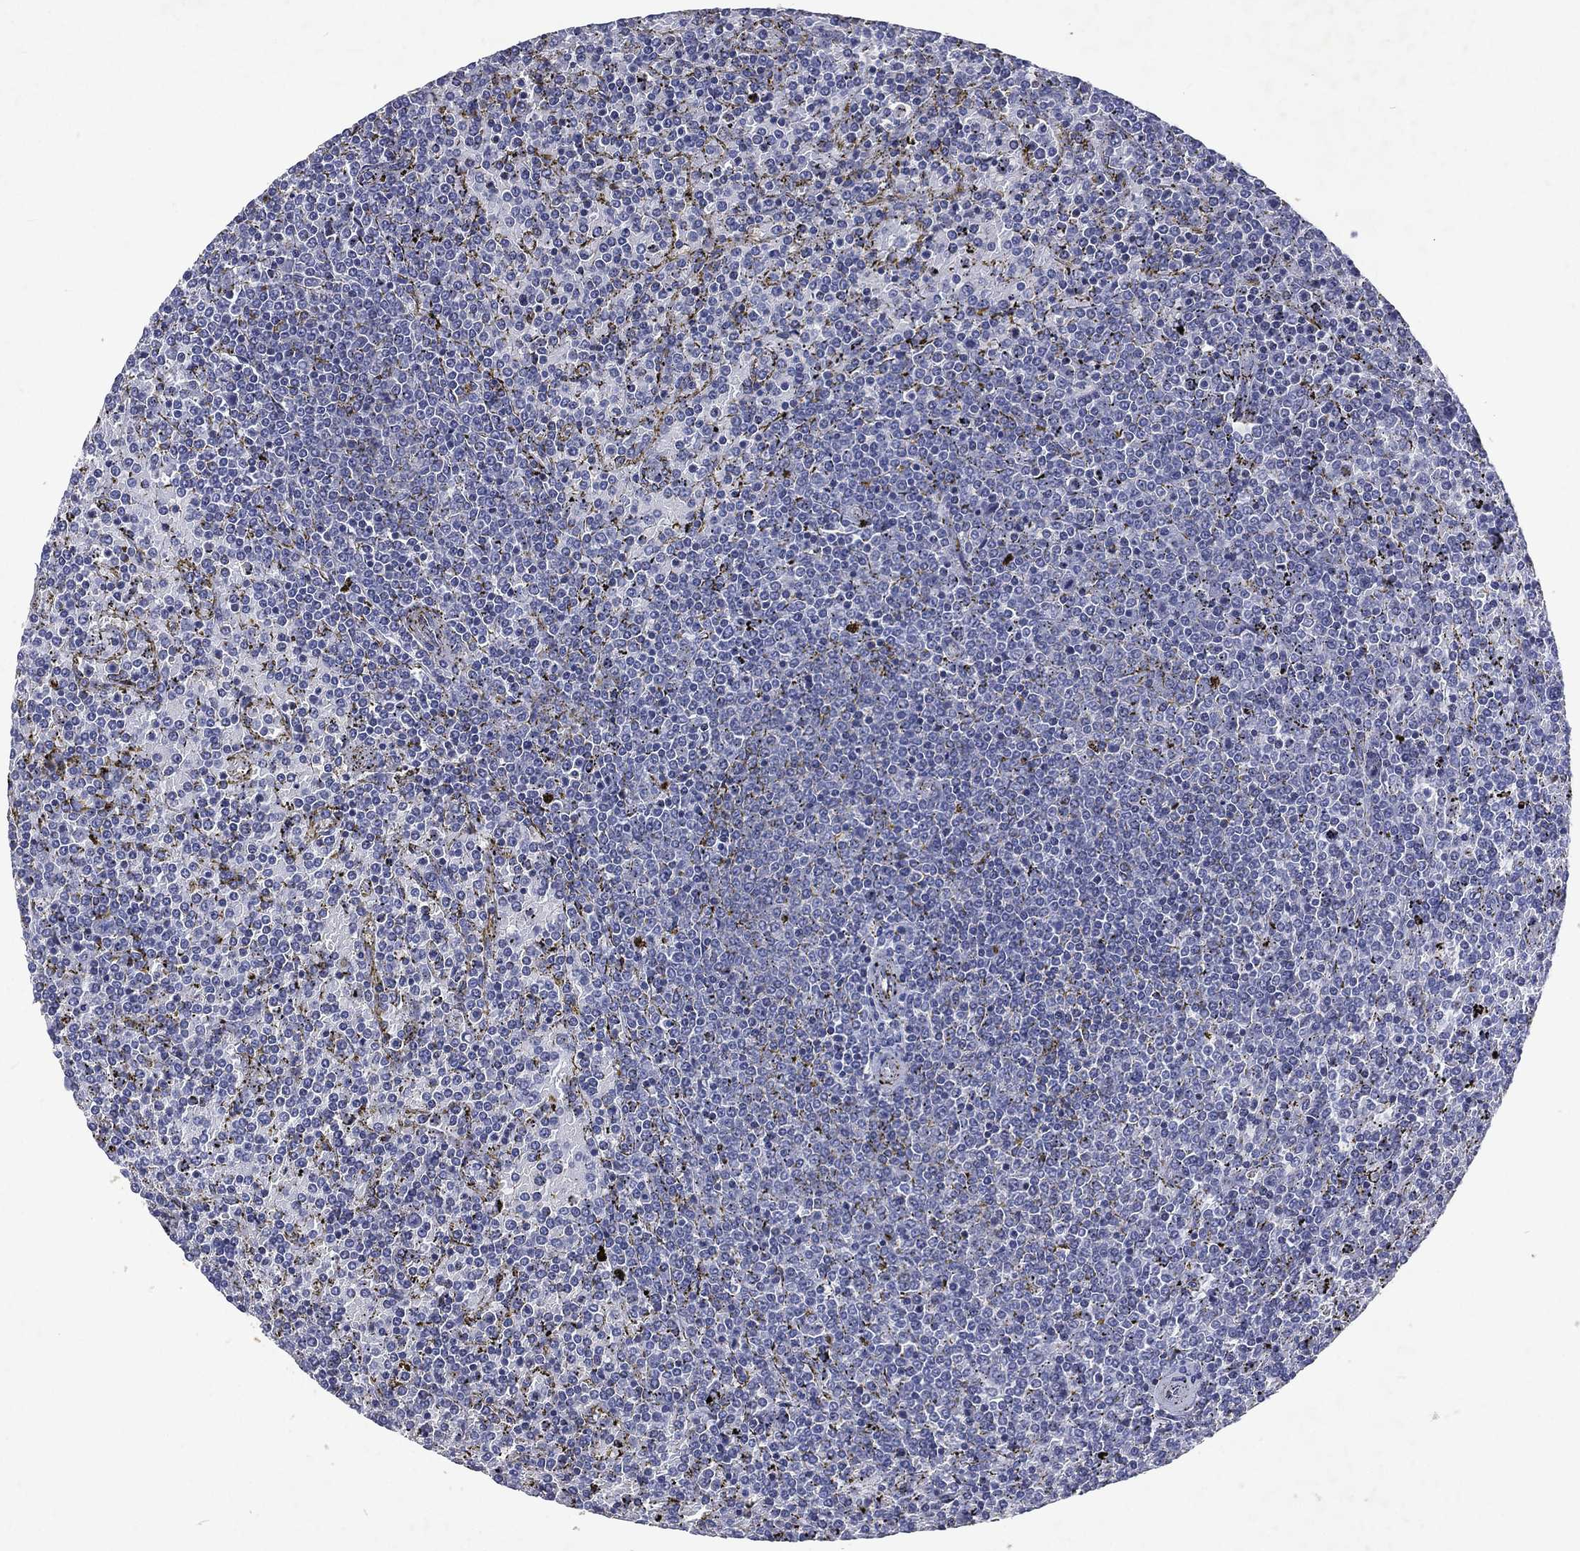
{"staining": {"intensity": "negative", "quantity": "none", "location": "none"}, "tissue": "lymphoma", "cell_type": "Tumor cells", "image_type": "cancer", "snomed": [{"axis": "morphology", "description": "Malignant lymphoma, non-Hodgkin's type, Low grade"}, {"axis": "topography", "description": "Spleen"}], "caption": "Immunohistochemistry (IHC) of human malignant lymphoma, non-Hodgkin's type (low-grade) shows no positivity in tumor cells. (DAB (3,3'-diaminobenzidine) IHC, high magnification).", "gene": "SLC34A2", "patient": {"sex": "female", "age": 77}}